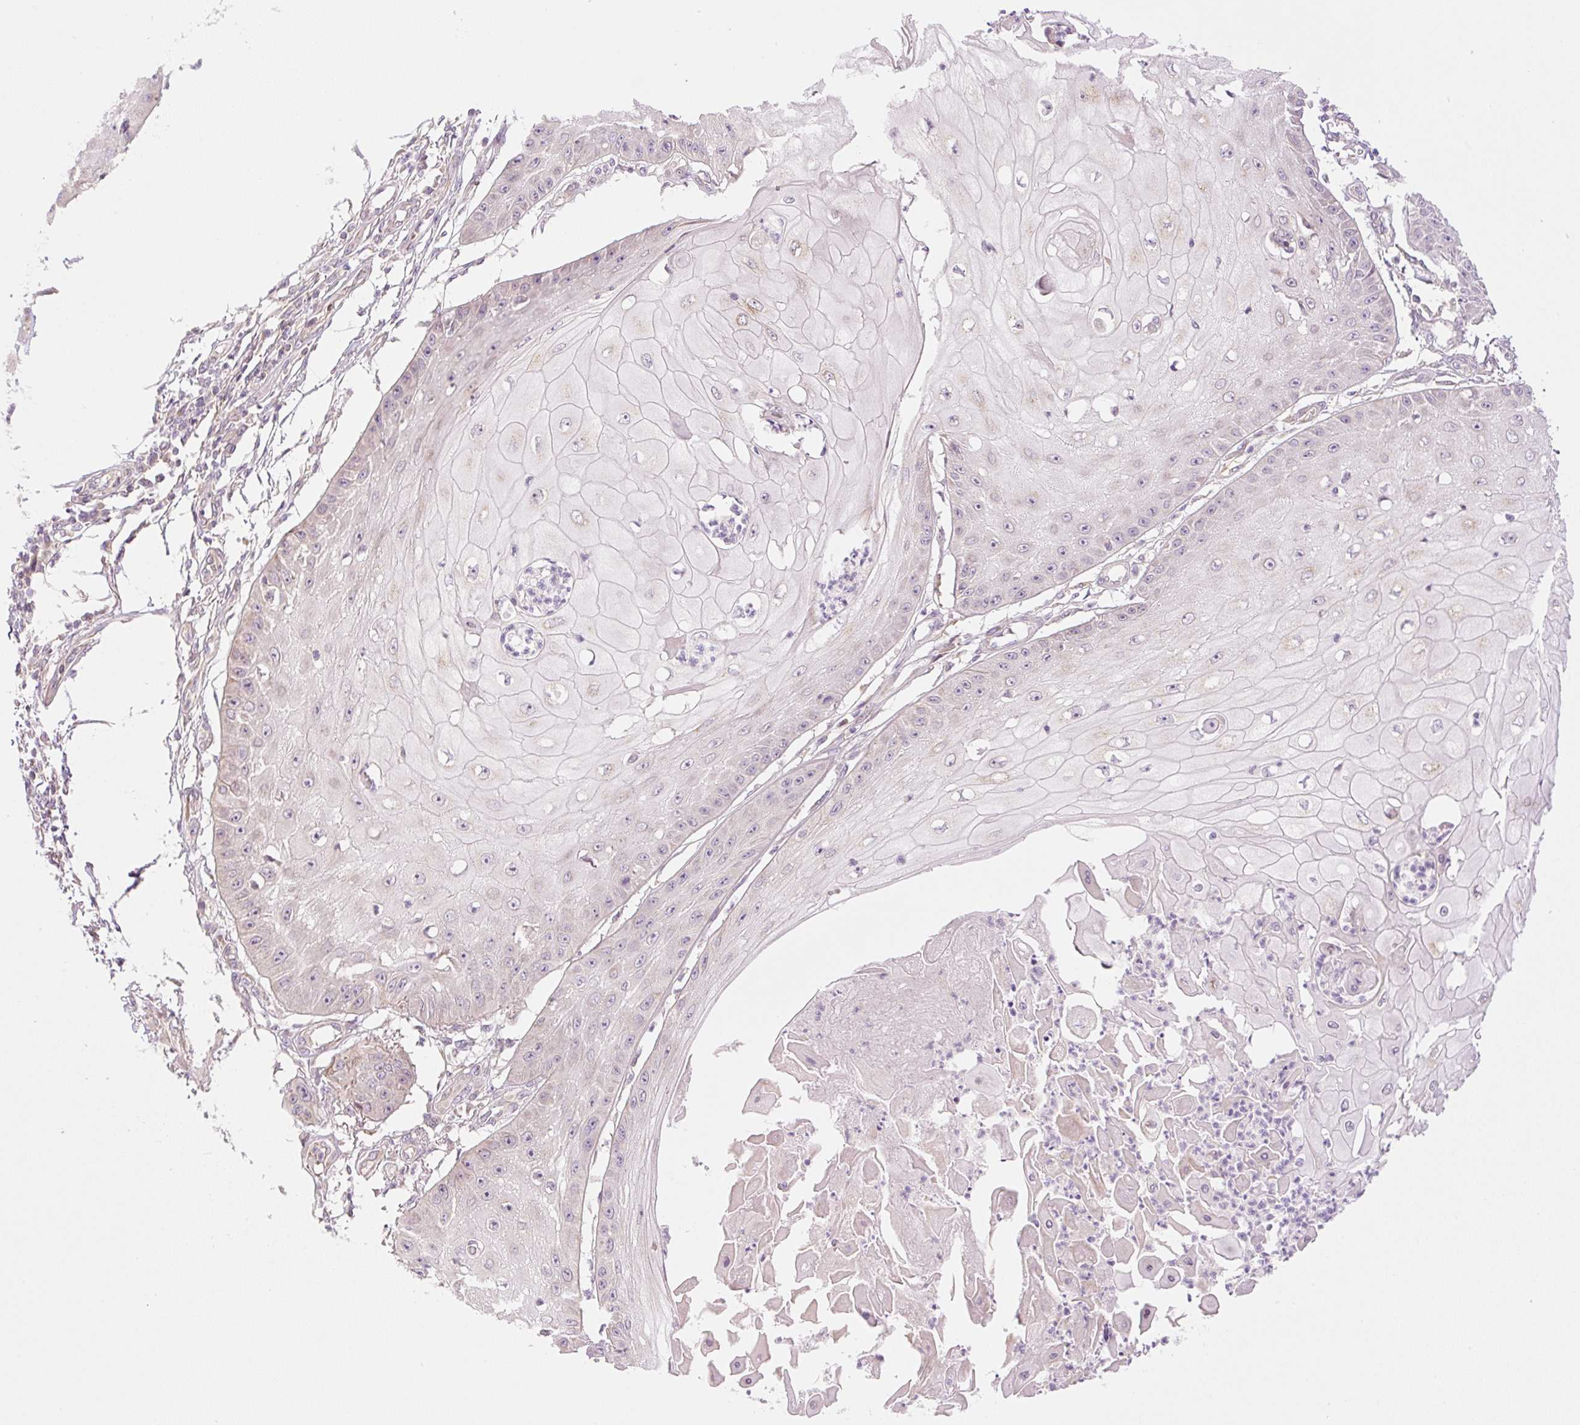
{"staining": {"intensity": "moderate", "quantity": "<25%", "location": "cytoplasmic/membranous"}, "tissue": "skin cancer", "cell_type": "Tumor cells", "image_type": "cancer", "snomed": [{"axis": "morphology", "description": "Squamous cell carcinoma, NOS"}, {"axis": "topography", "description": "Skin"}], "caption": "Tumor cells show moderate cytoplasmic/membranous positivity in about <25% of cells in skin squamous cell carcinoma.", "gene": "ZNF394", "patient": {"sex": "male", "age": 70}}